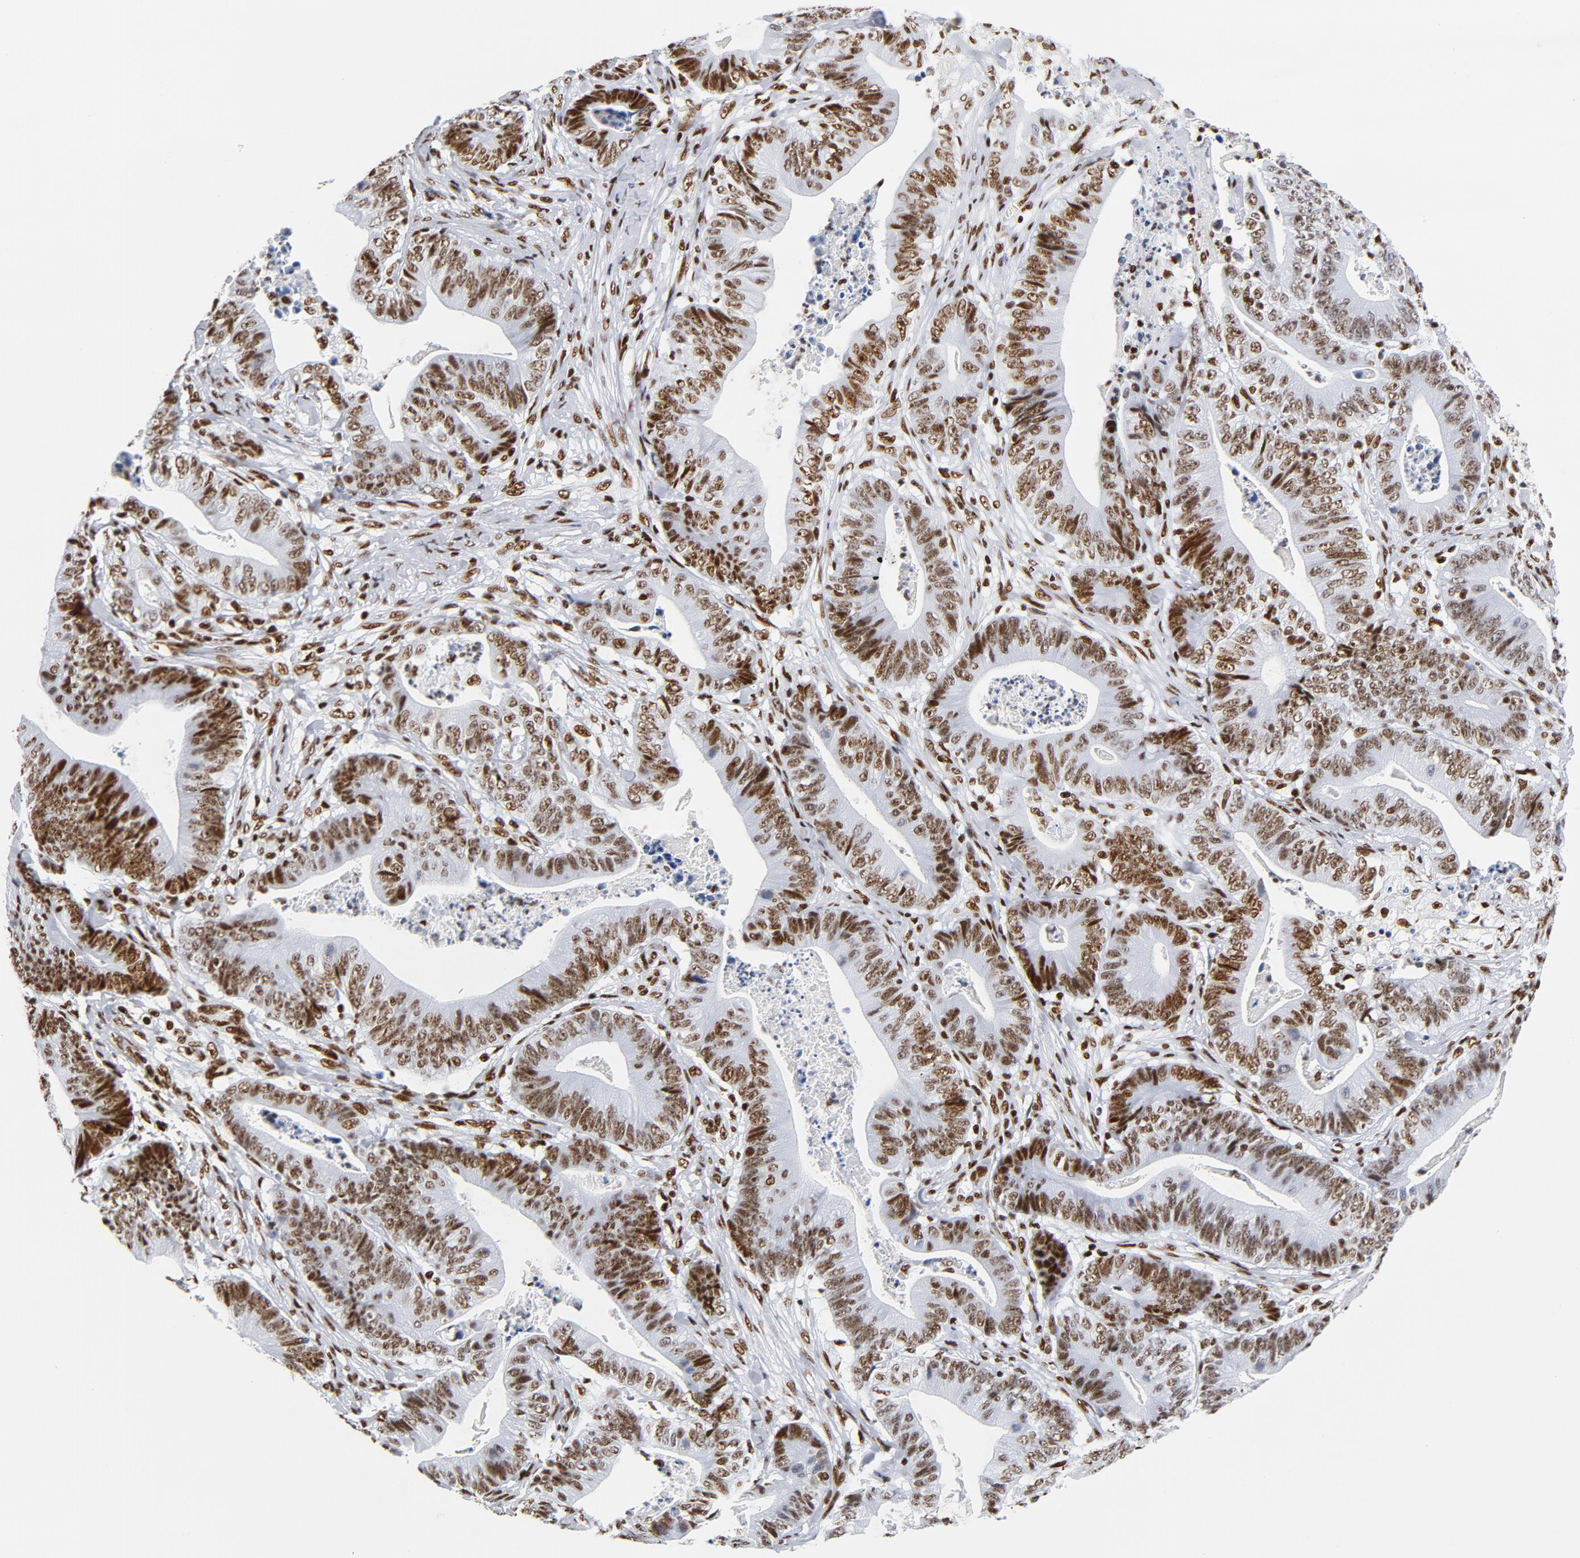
{"staining": {"intensity": "strong", "quantity": ">75%", "location": "nuclear"}, "tissue": "stomach cancer", "cell_type": "Tumor cells", "image_type": "cancer", "snomed": [{"axis": "morphology", "description": "Adenocarcinoma, NOS"}, {"axis": "topography", "description": "Stomach, lower"}], "caption": "Stomach cancer stained with immunohistochemistry demonstrates strong nuclear positivity in about >75% of tumor cells.", "gene": "XRCC5", "patient": {"sex": "female", "age": 86}}